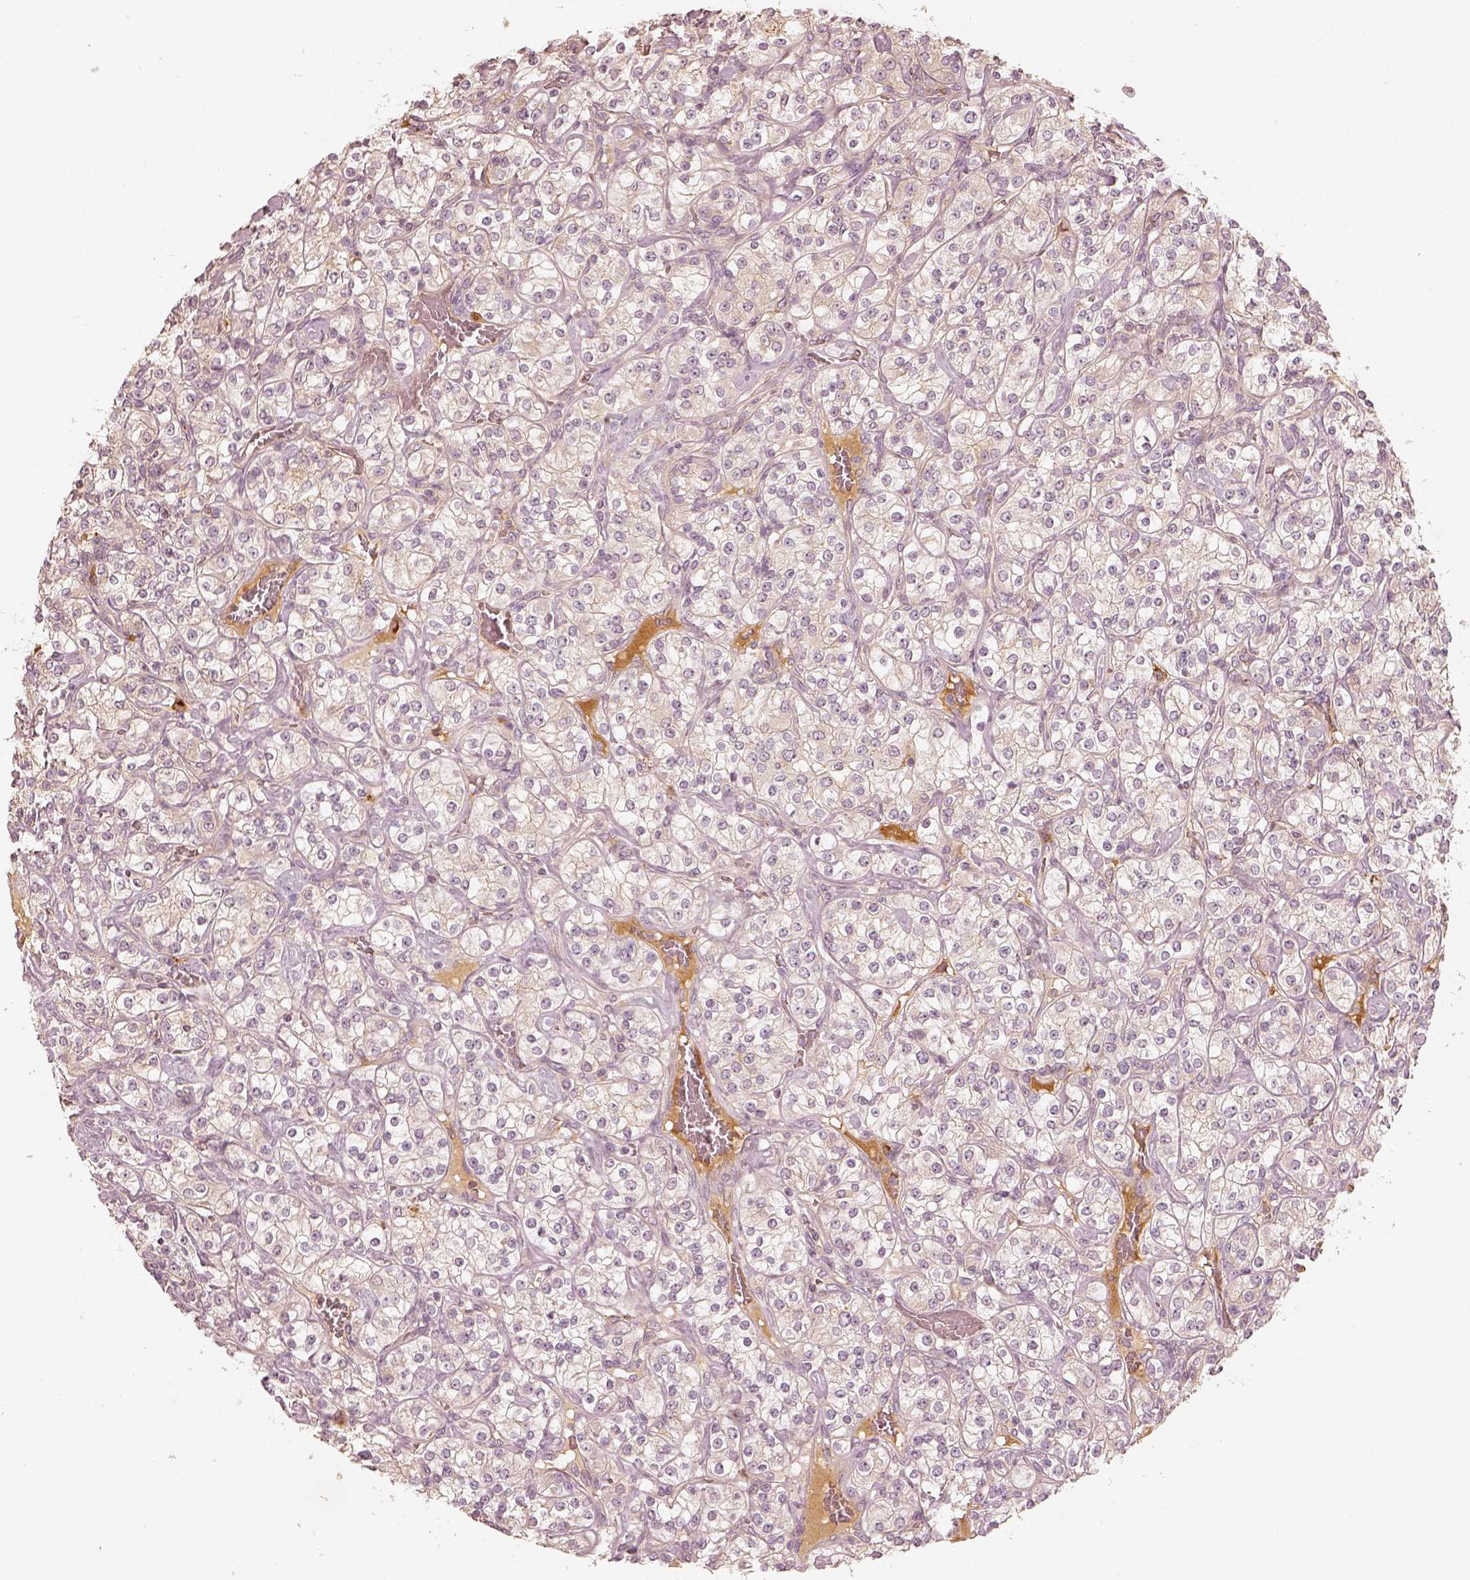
{"staining": {"intensity": "negative", "quantity": "none", "location": "none"}, "tissue": "renal cancer", "cell_type": "Tumor cells", "image_type": "cancer", "snomed": [{"axis": "morphology", "description": "Adenocarcinoma, NOS"}, {"axis": "topography", "description": "Kidney"}], "caption": "IHC of renal adenocarcinoma reveals no expression in tumor cells.", "gene": "GORASP2", "patient": {"sex": "male", "age": 77}}